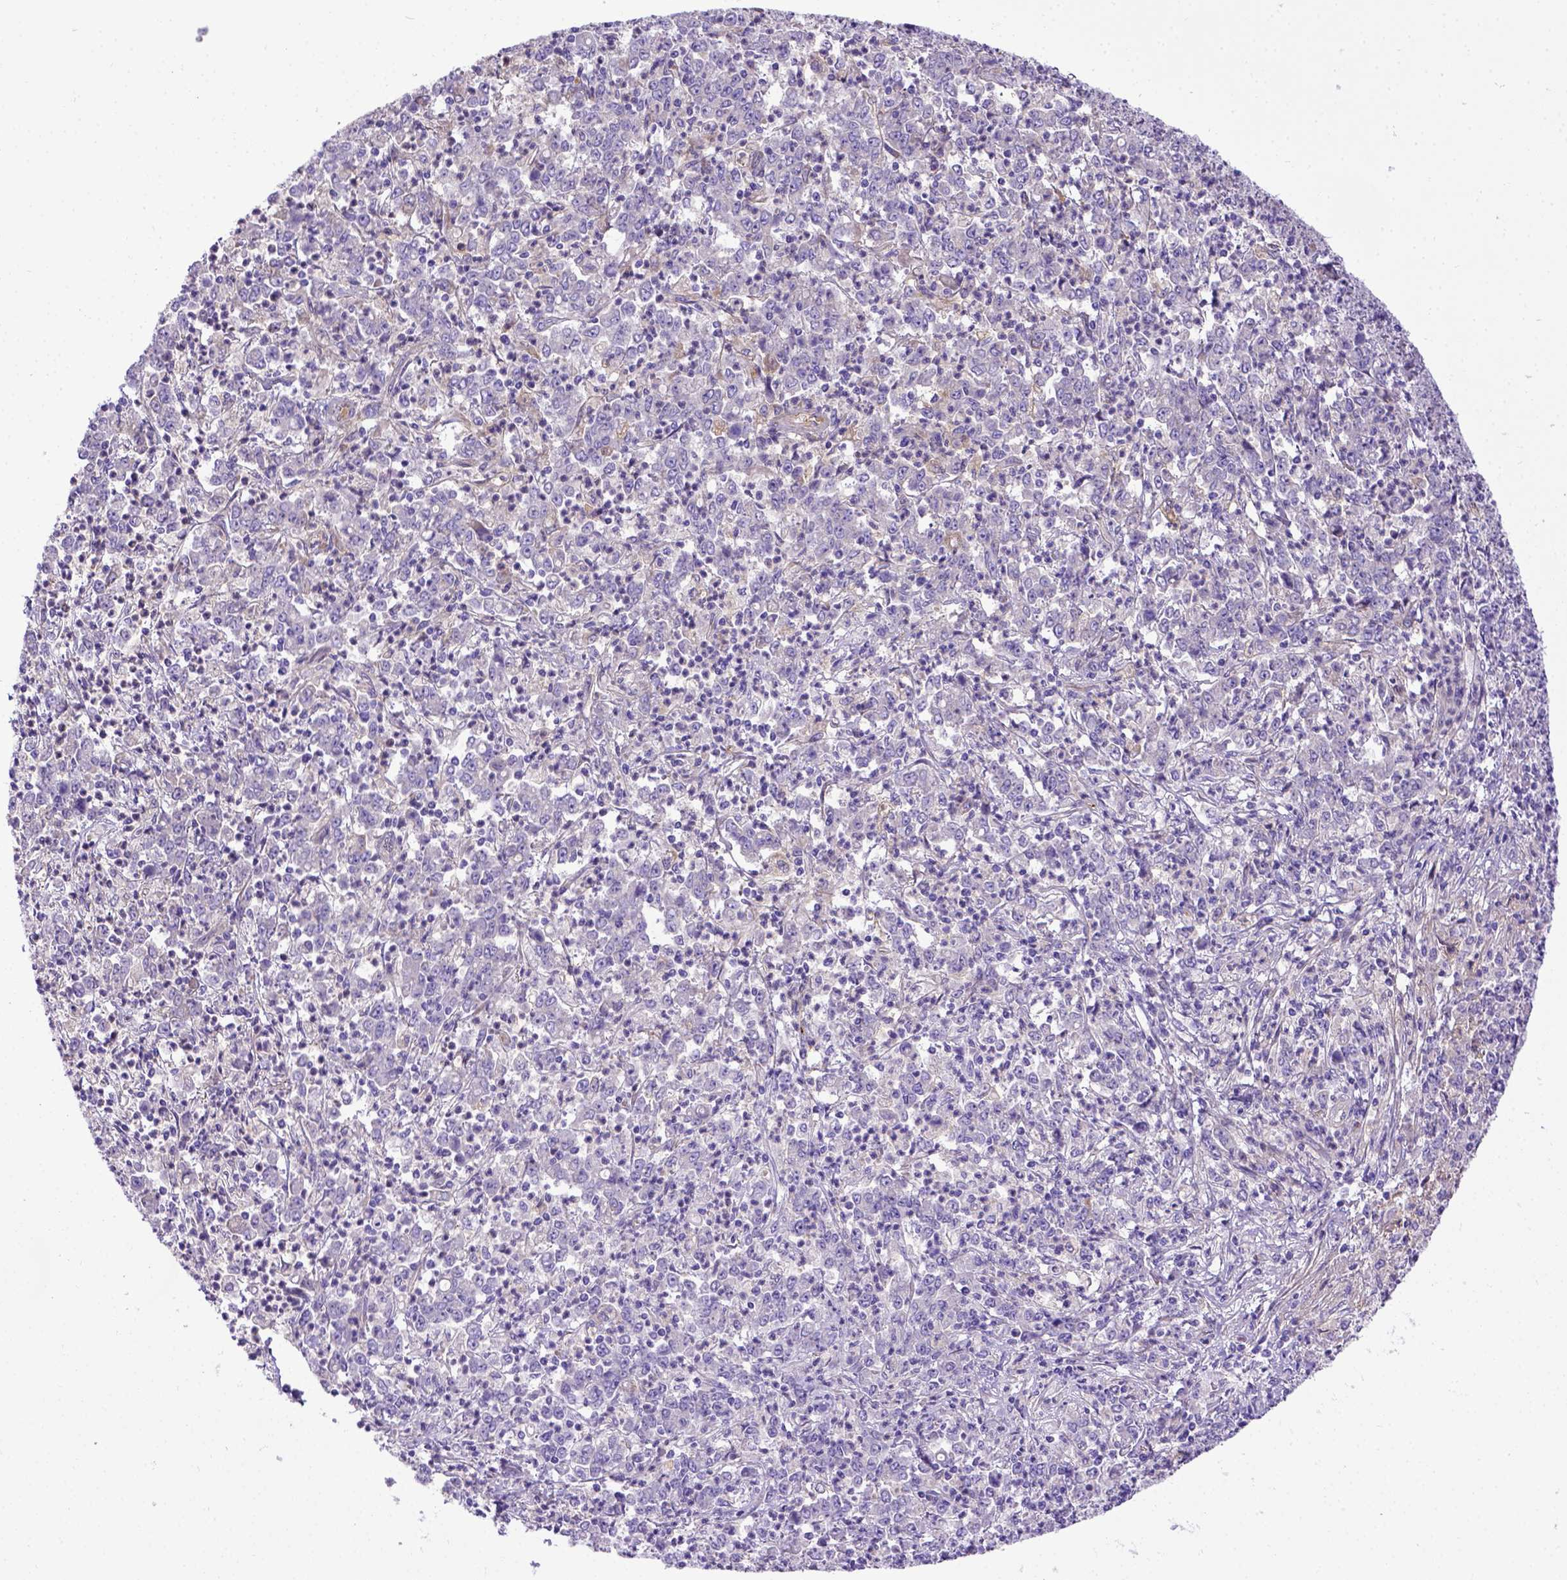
{"staining": {"intensity": "negative", "quantity": "none", "location": "none"}, "tissue": "stomach cancer", "cell_type": "Tumor cells", "image_type": "cancer", "snomed": [{"axis": "morphology", "description": "Adenocarcinoma, NOS"}, {"axis": "topography", "description": "Stomach, lower"}], "caption": "Adenocarcinoma (stomach) stained for a protein using immunohistochemistry exhibits no expression tumor cells.", "gene": "CFAP300", "patient": {"sex": "female", "age": 71}}